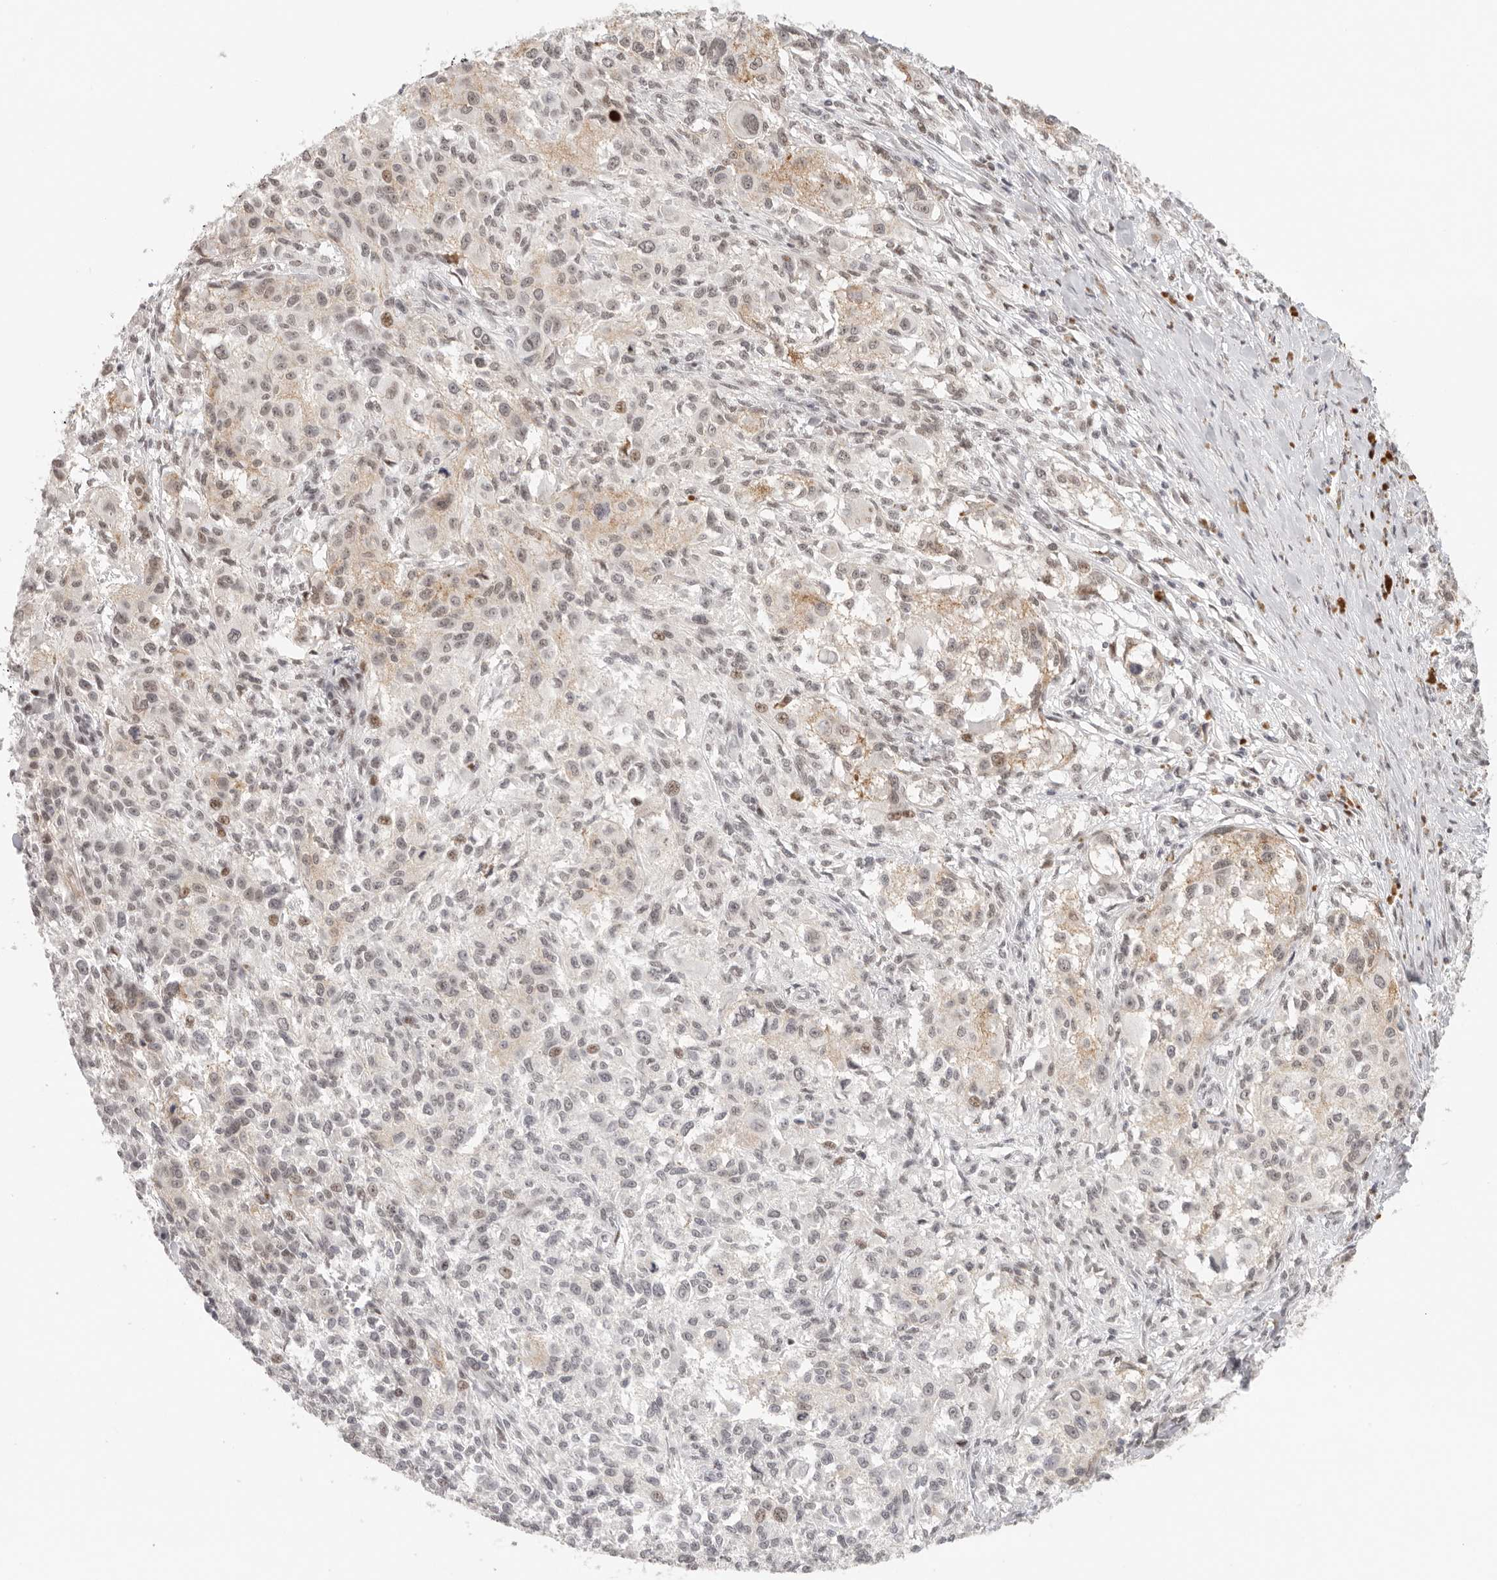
{"staining": {"intensity": "weak", "quantity": "25%-75%", "location": "cytoplasmic/membranous"}, "tissue": "melanoma", "cell_type": "Tumor cells", "image_type": "cancer", "snomed": [{"axis": "morphology", "description": "Necrosis, NOS"}, {"axis": "morphology", "description": "Malignant melanoma, NOS"}, {"axis": "topography", "description": "Skin"}], "caption": "Brown immunohistochemical staining in malignant melanoma demonstrates weak cytoplasmic/membranous positivity in approximately 25%-75% of tumor cells.", "gene": "HOXC5", "patient": {"sex": "female", "age": 87}}